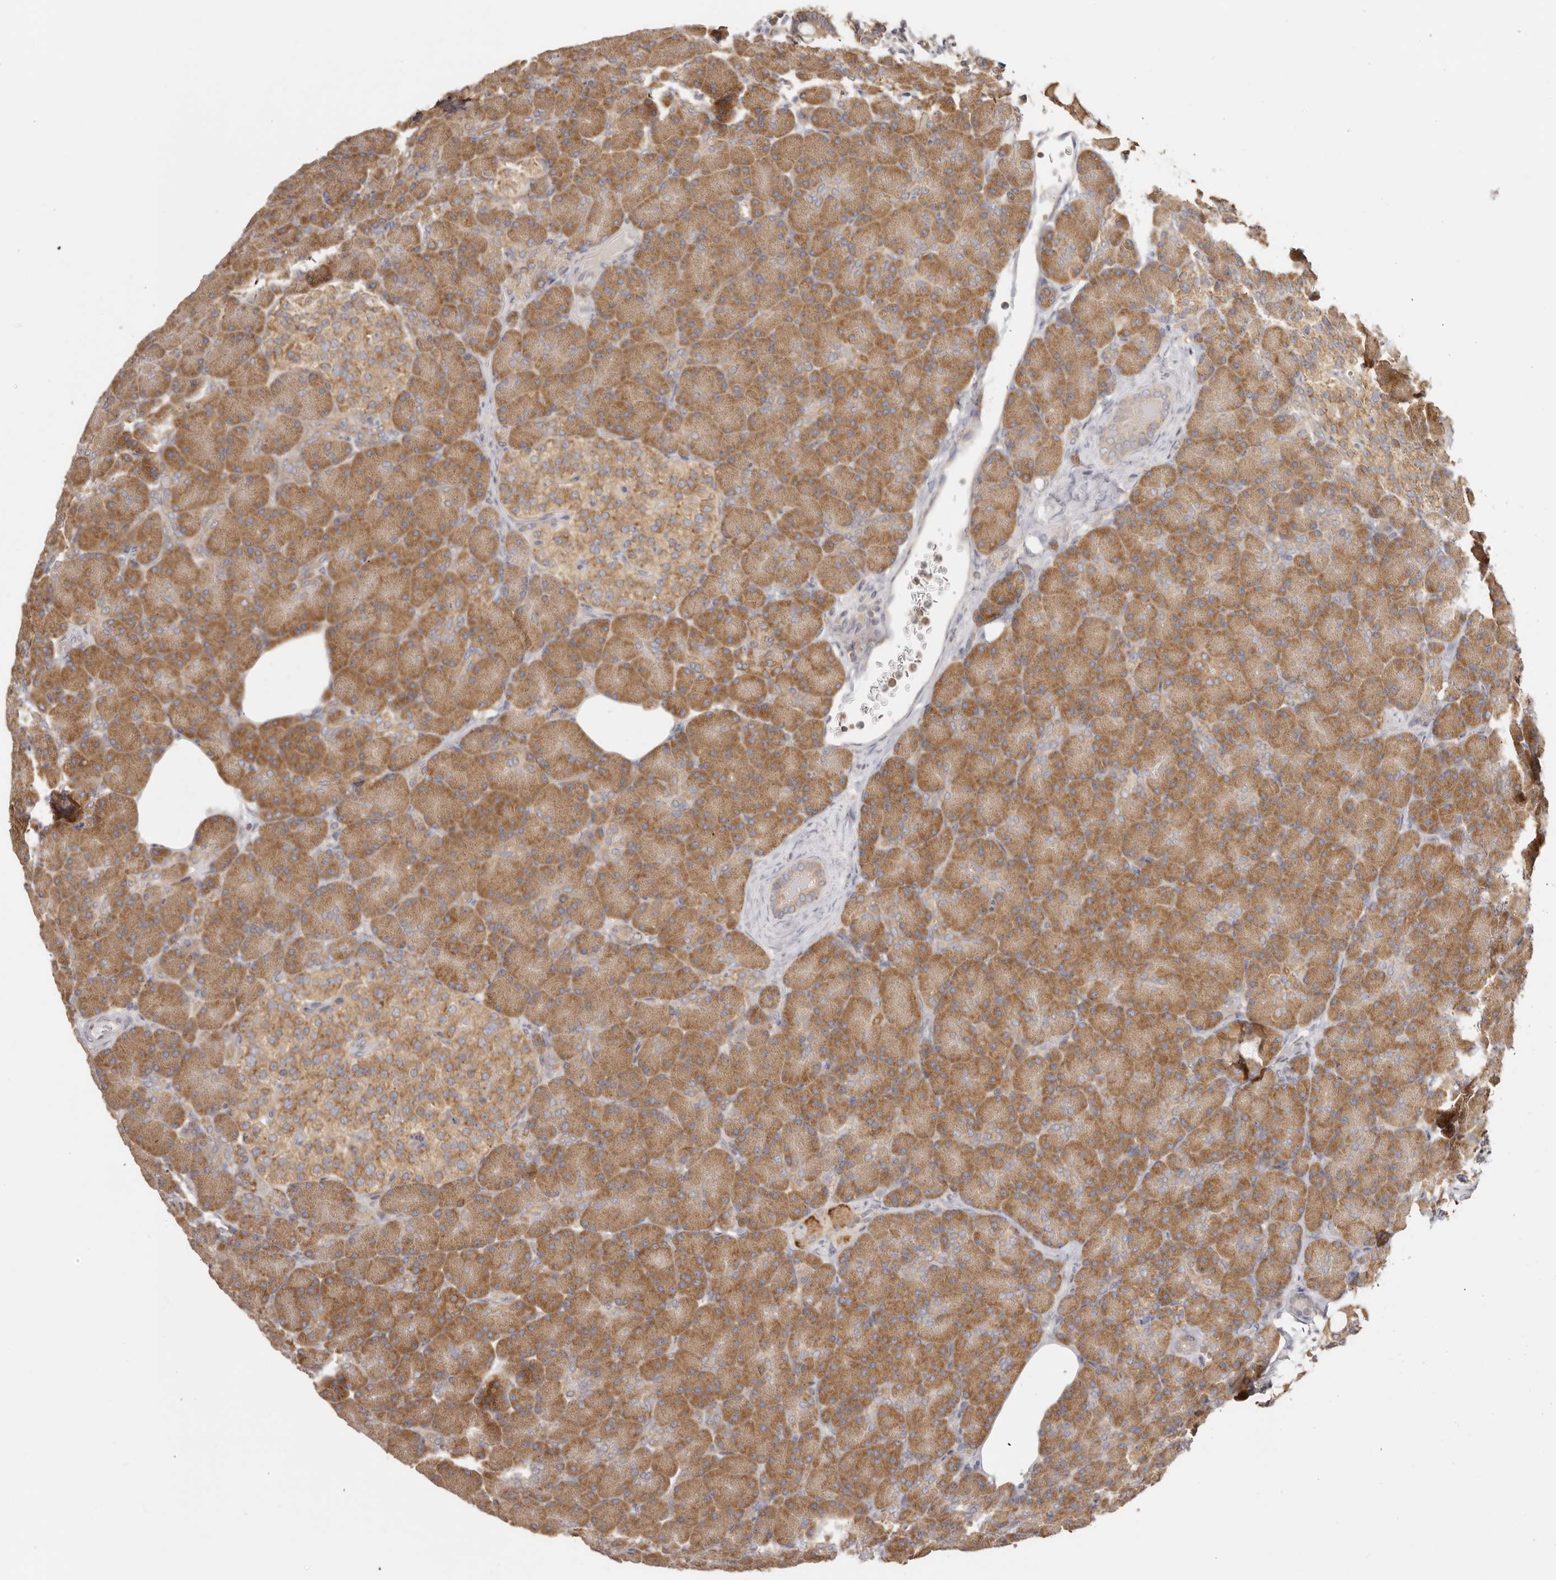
{"staining": {"intensity": "strong", "quantity": "25%-75%", "location": "cytoplasmic/membranous"}, "tissue": "pancreas", "cell_type": "Exocrine glandular cells", "image_type": "normal", "snomed": [{"axis": "morphology", "description": "Normal tissue, NOS"}, {"axis": "topography", "description": "Pancreas"}], "caption": "Benign pancreas reveals strong cytoplasmic/membranous expression in about 25%-75% of exocrine glandular cells, visualized by immunohistochemistry. (brown staining indicates protein expression, while blue staining denotes nuclei).", "gene": "EEF1E1", "patient": {"sex": "female", "age": 43}}